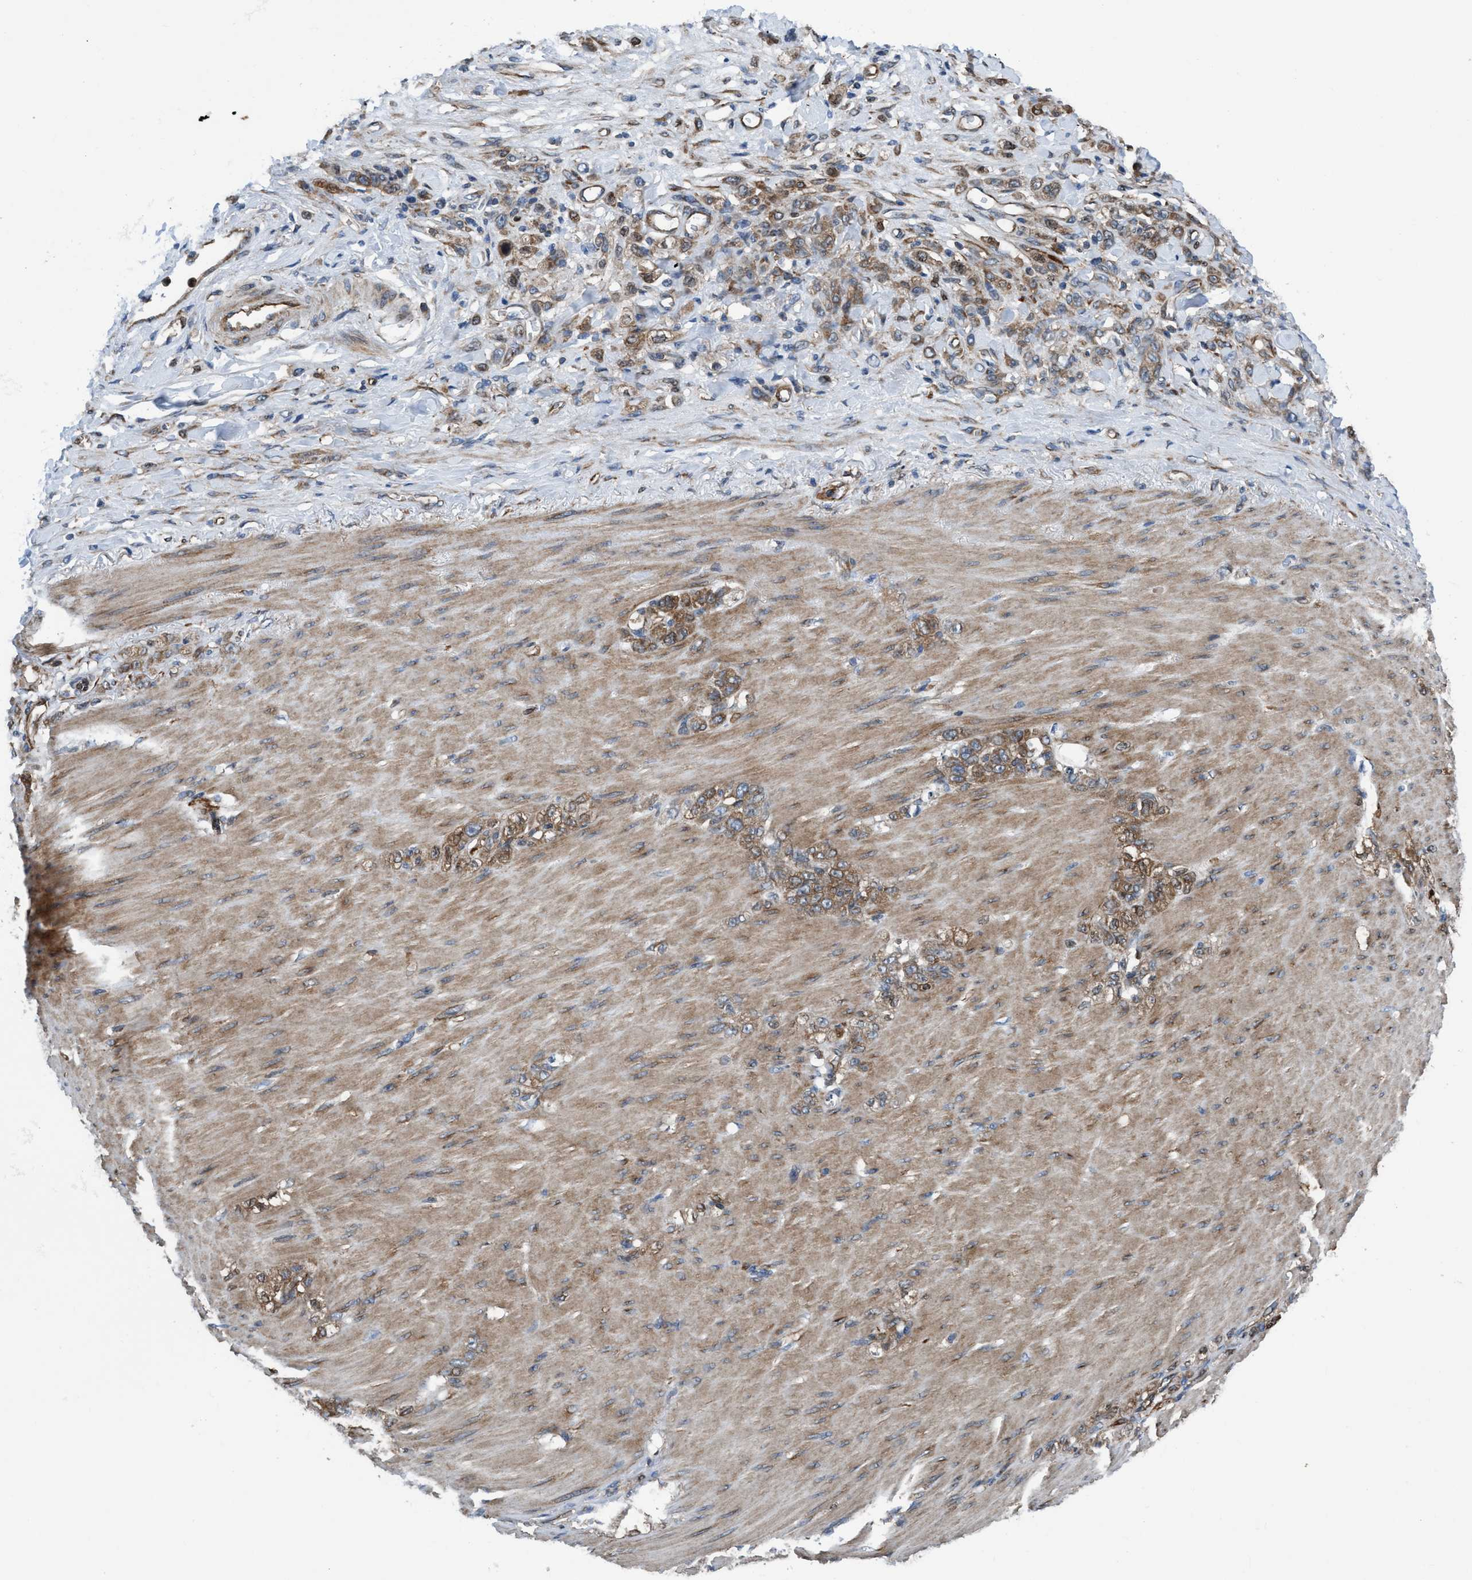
{"staining": {"intensity": "moderate", "quantity": ">75%", "location": "cytoplasmic/membranous"}, "tissue": "stomach cancer", "cell_type": "Tumor cells", "image_type": "cancer", "snomed": [{"axis": "morphology", "description": "Normal tissue, NOS"}, {"axis": "morphology", "description": "Adenocarcinoma, NOS"}, {"axis": "topography", "description": "Stomach"}], "caption": "Stomach cancer (adenocarcinoma) was stained to show a protein in brown. There is medium levels of moderate cytoplasmic/membranous staining in about >75% of tumor cells. Ihc stains the protein of interest in brown and the nuclei are stained blue.", "gene": "NMT1", "patient": {"sex": "male", "age": 82}}